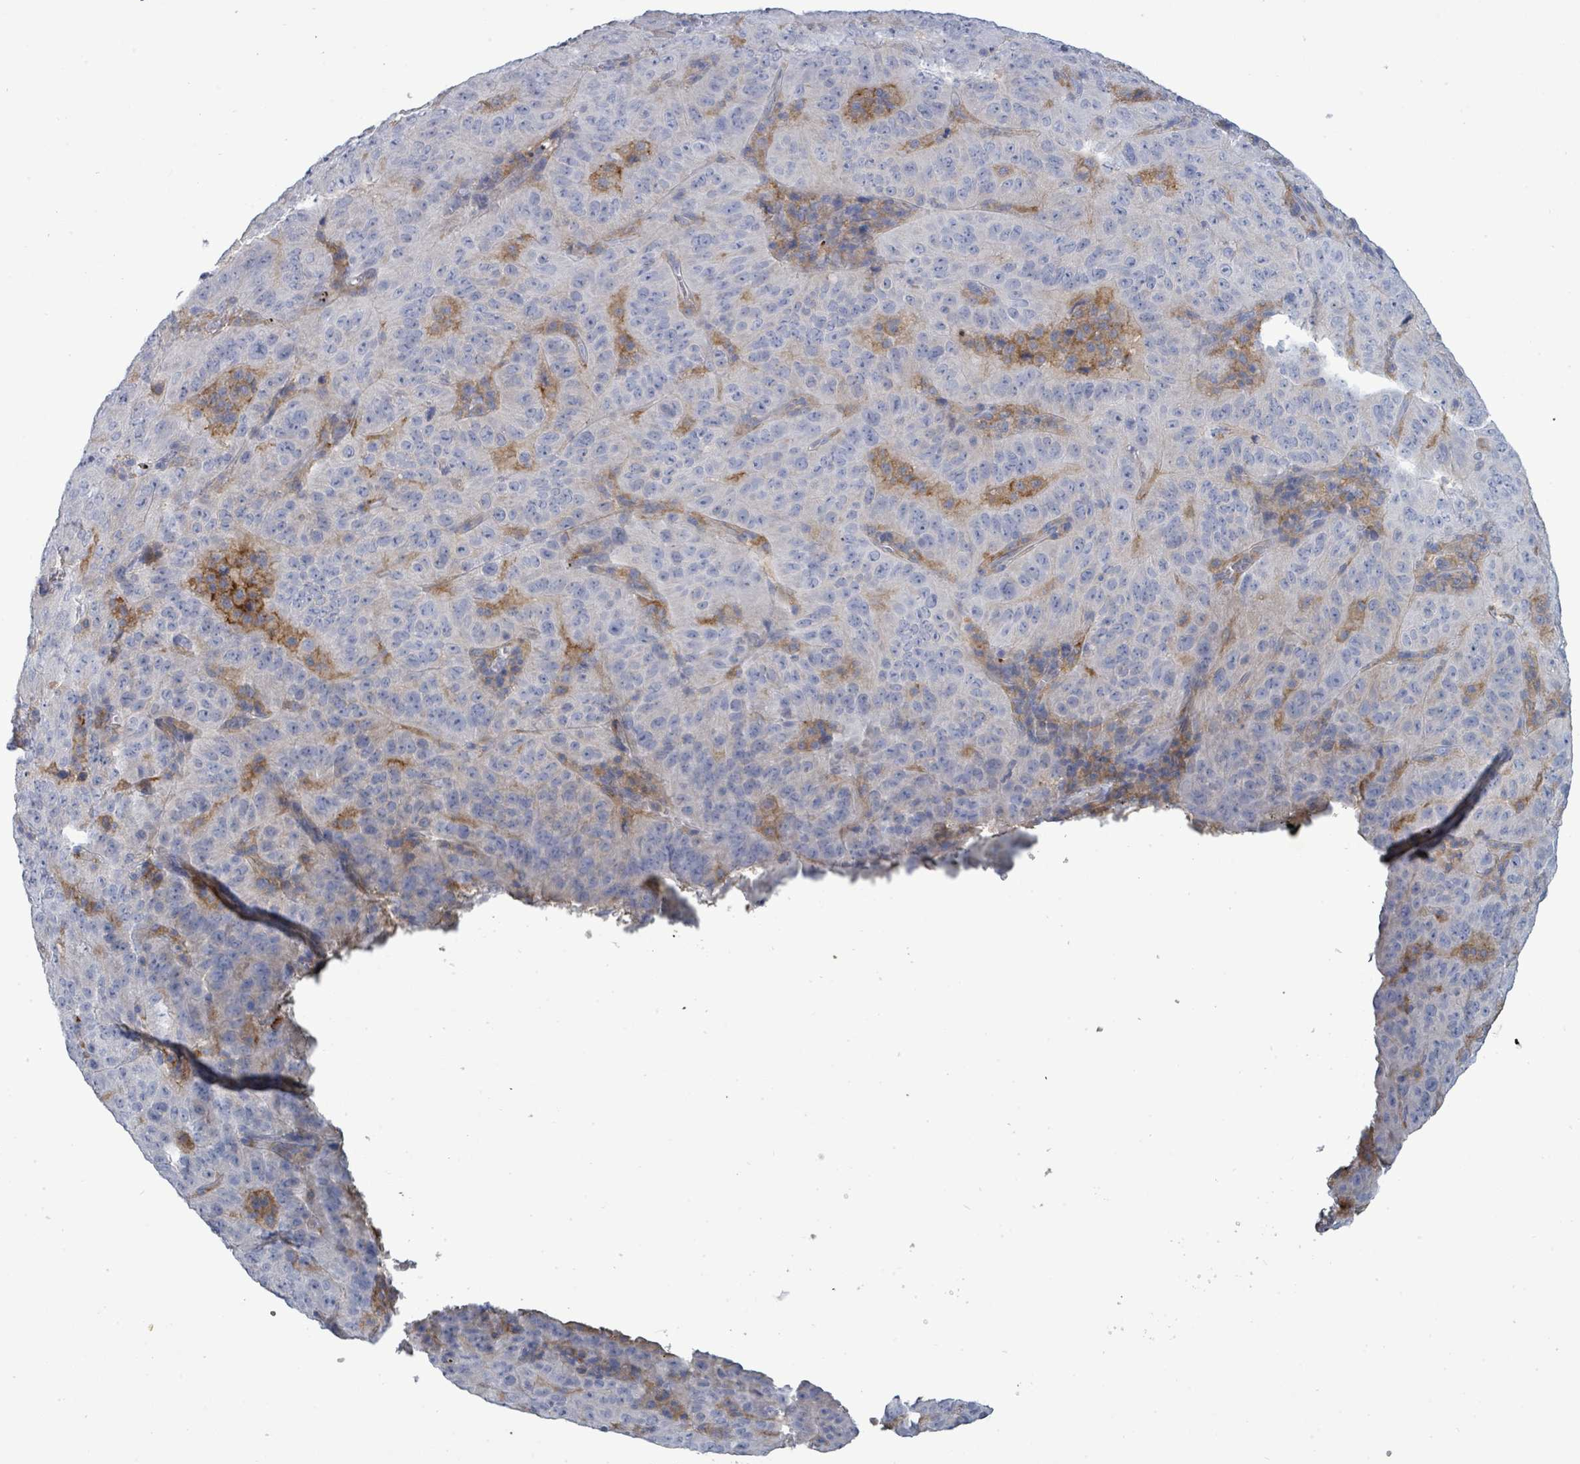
{"staining": {"intensity": "negative", "quantity": "none", "location": "none"}, "tissue": "pancreatic cancer", "cell_type": "Tumor cells", "image_type": "cancer", "snomed": [{"axis": "morphology", "description": "Adenocarcinoma, NOS"}, {"axis": "topography", "description": "Pancreas"}], "caption": "DAB immunohistochemical staining of adenocarcinoma (pancreatic) reveals no significant positivity in tumor cells. (Brightfield microscopy of DAB (3,3'-diaminobenzidine) IHC at high magnification).", "gene": "NDST2", "patient": {"sex": "male", "age": 63}}